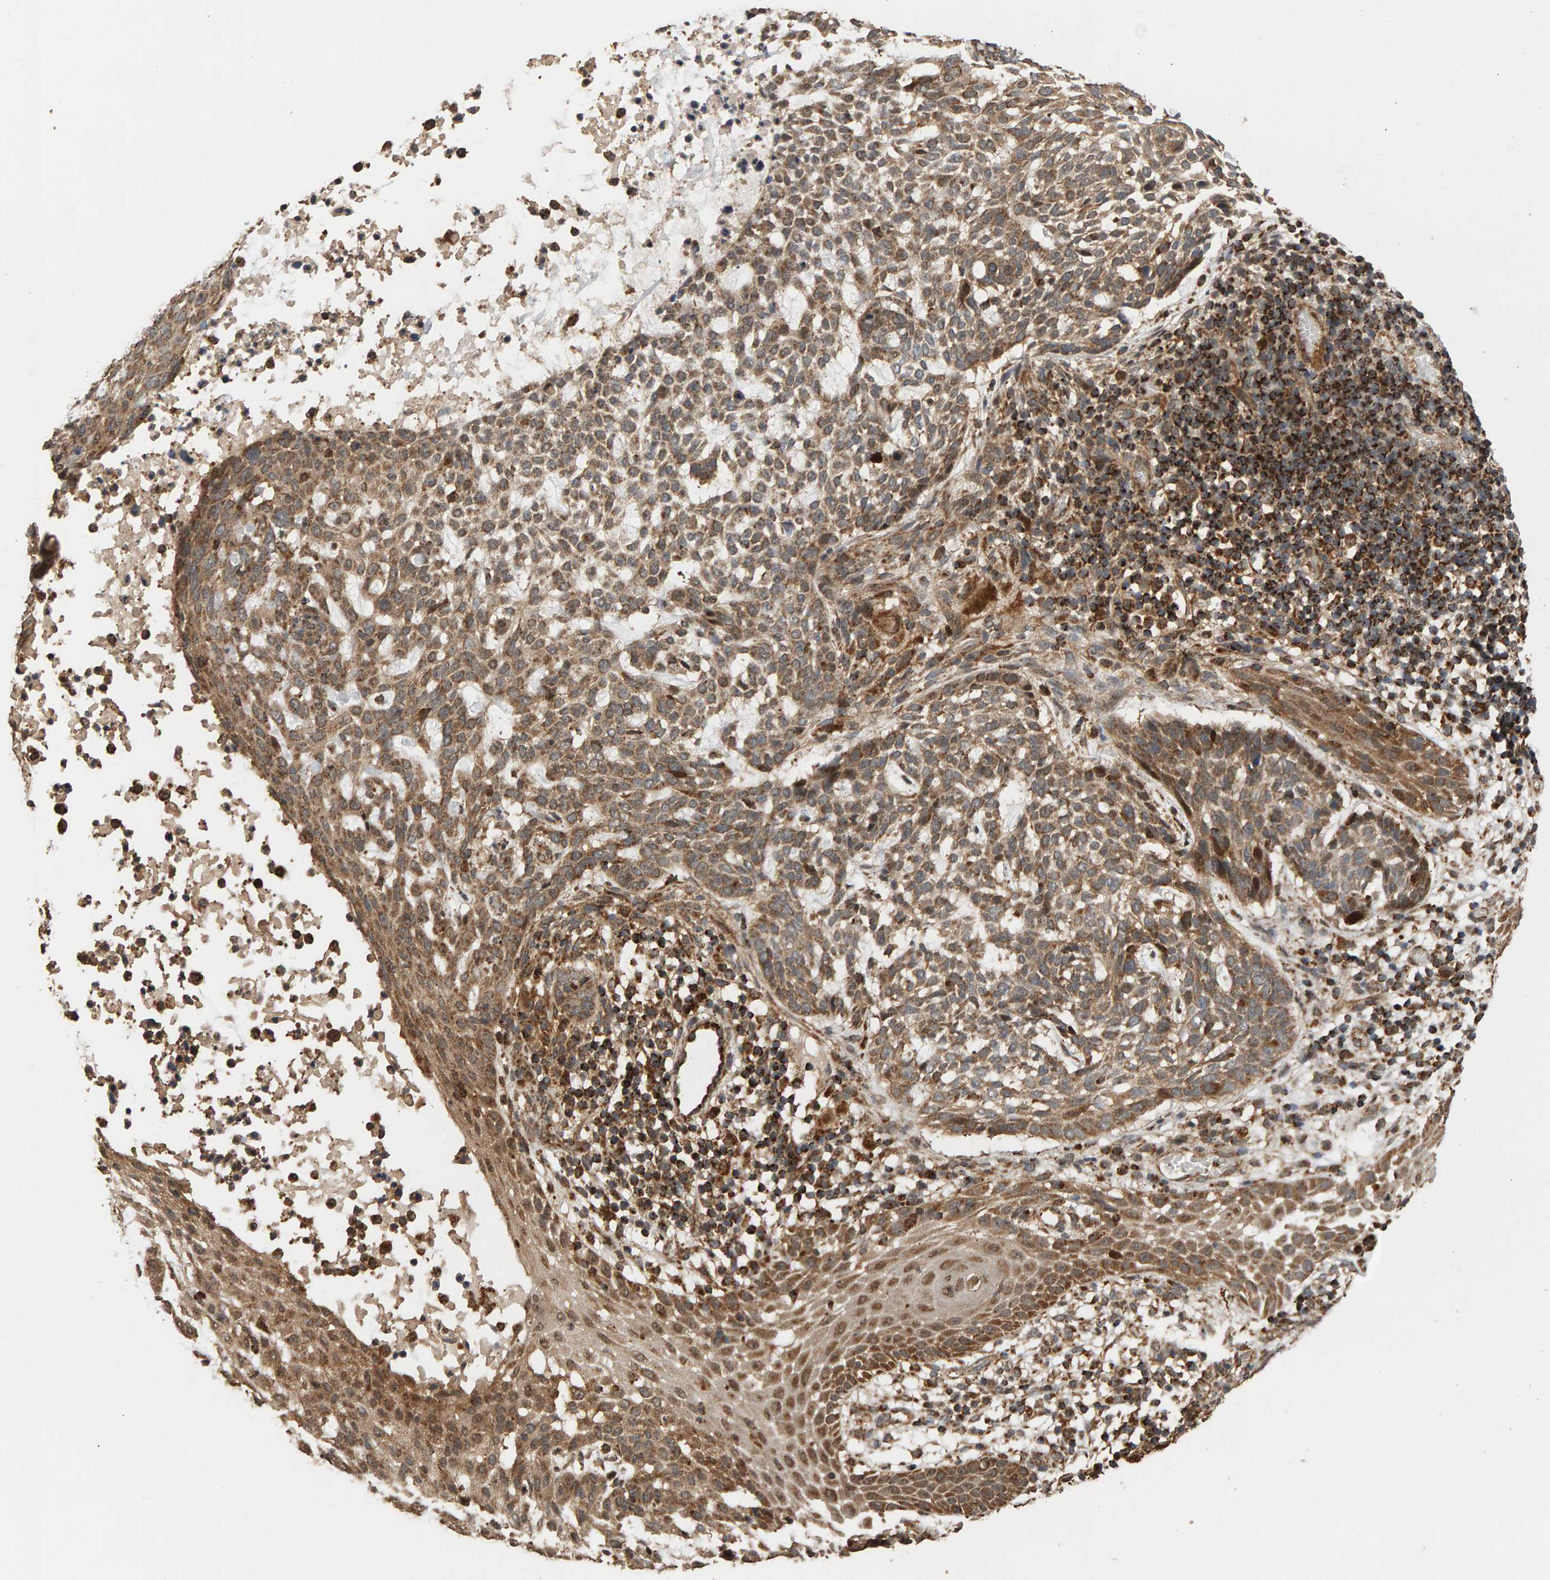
{"staining": {"intensity": "moderate", "quantity": ">75%", "location": "cytoplasmic/membranous"}, "tissue": "skin cancer", "cell_type": "Tumor cells", "image_type": "cancer", "snomed": [{"axis": "morphology", "description": "Basal cell carcinoma"}, {"axis": "topography", "description": "Skin"}], "caption": "Basal cell carcinoma (skin) was stained to show a protein in brown. There is medium levels of moderate cytoplasmic/membranous staining in about >75% of tumor cells.", "gene": "GSTK1", "patient": {"sex": "female", "age": 64}}